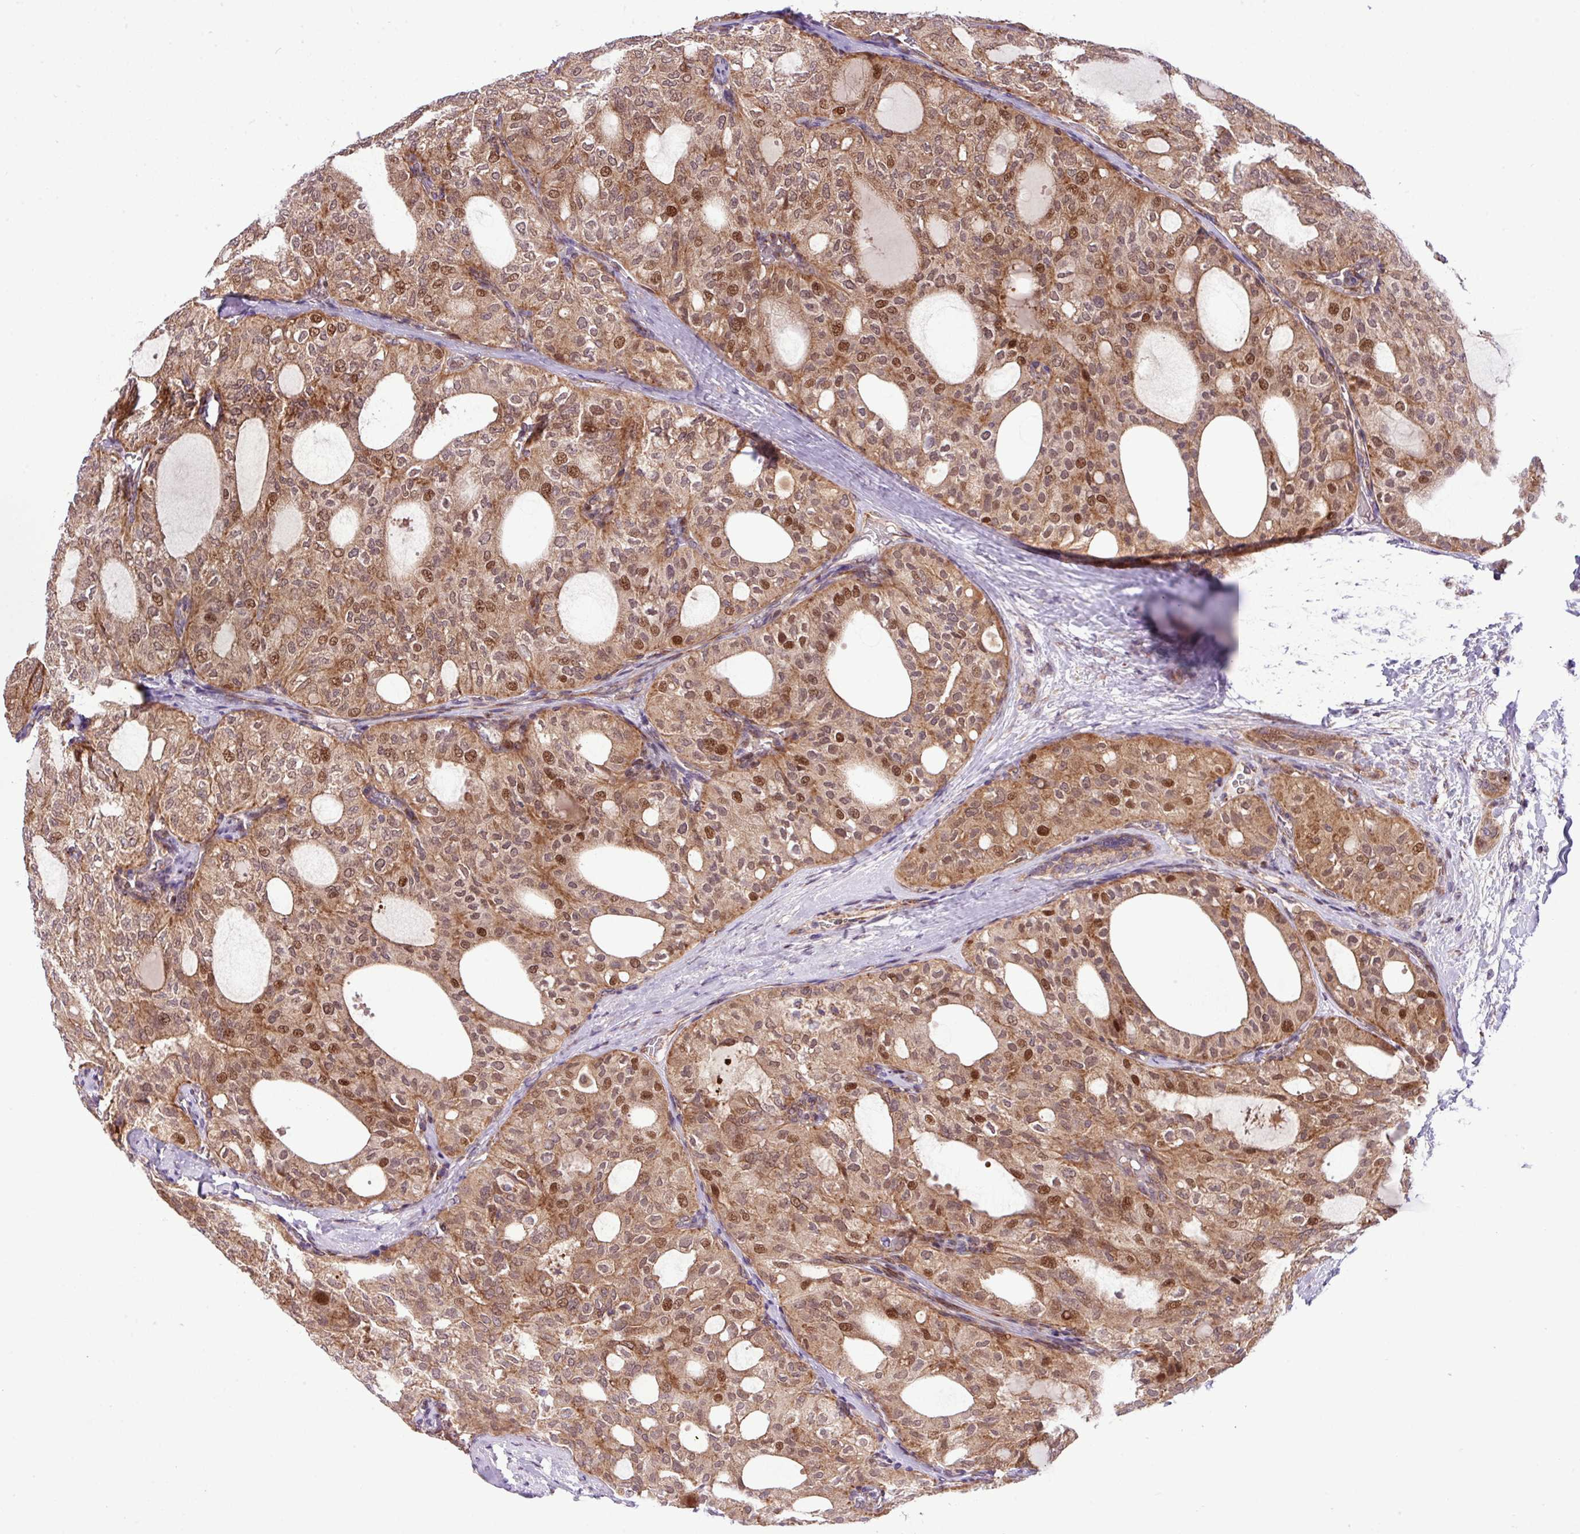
{"staining": {"intensity": "moderate", "quantity": ">75%", "location": "cytoplasmic/membranous,nuclear"}, "tissue": "thyroid cancer", "cell_type": "Tumor cells", "image_type": "cancer", "snomed": [{"axis": "morphology", "description": "Follicular adenoma carcinoma, NOS"}, {"axis": "topography", "description": "Thyroid gland"}], "caption": "There is medium levels of moderate cytoplasmic/membranous and nuclear staining in tumor cells of follicular adenoma carcinoma (thyroid), as demonstrated by immunohistochemical staining (brown color).", "gene": "B3GNT9", "patient": {"sex": "male", "age": 75}}